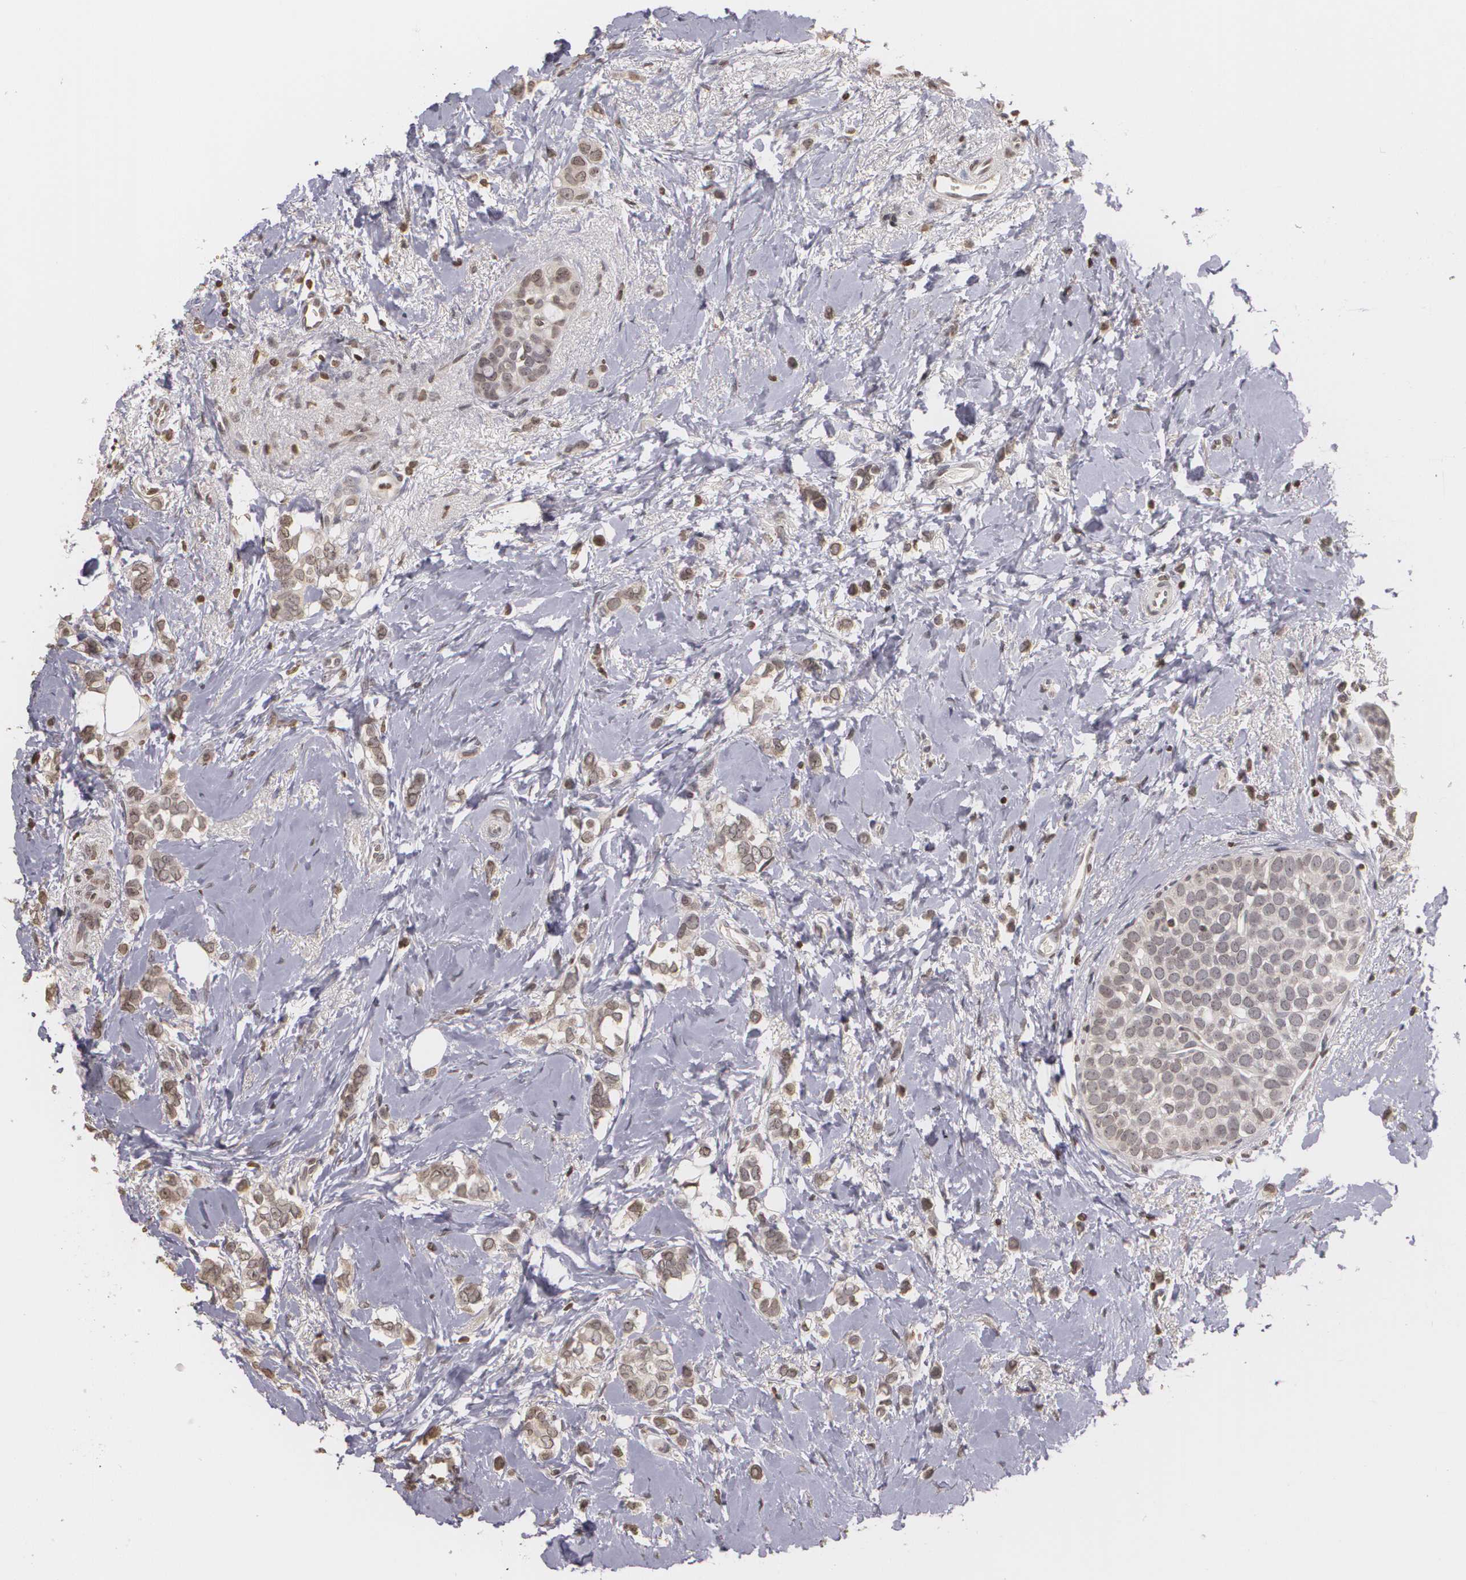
{"staining": {"intensity": "negative", "quantity": "none", "location": "none"}, "tissue": "breast cancer", "cell_type": "Tumor cells", "image_type": "cancer", "snomed": [{"axis": "morphology", "description": "Duct carcinoma"}, {"axis": "topography", "description": "Breast"}], "caption": "This is a photomicrograph of IHC staining of breast cancer, which shows no expression in tumor cells.", "gene": "THRB", "patient": {"sex": "female", "age": 72}}